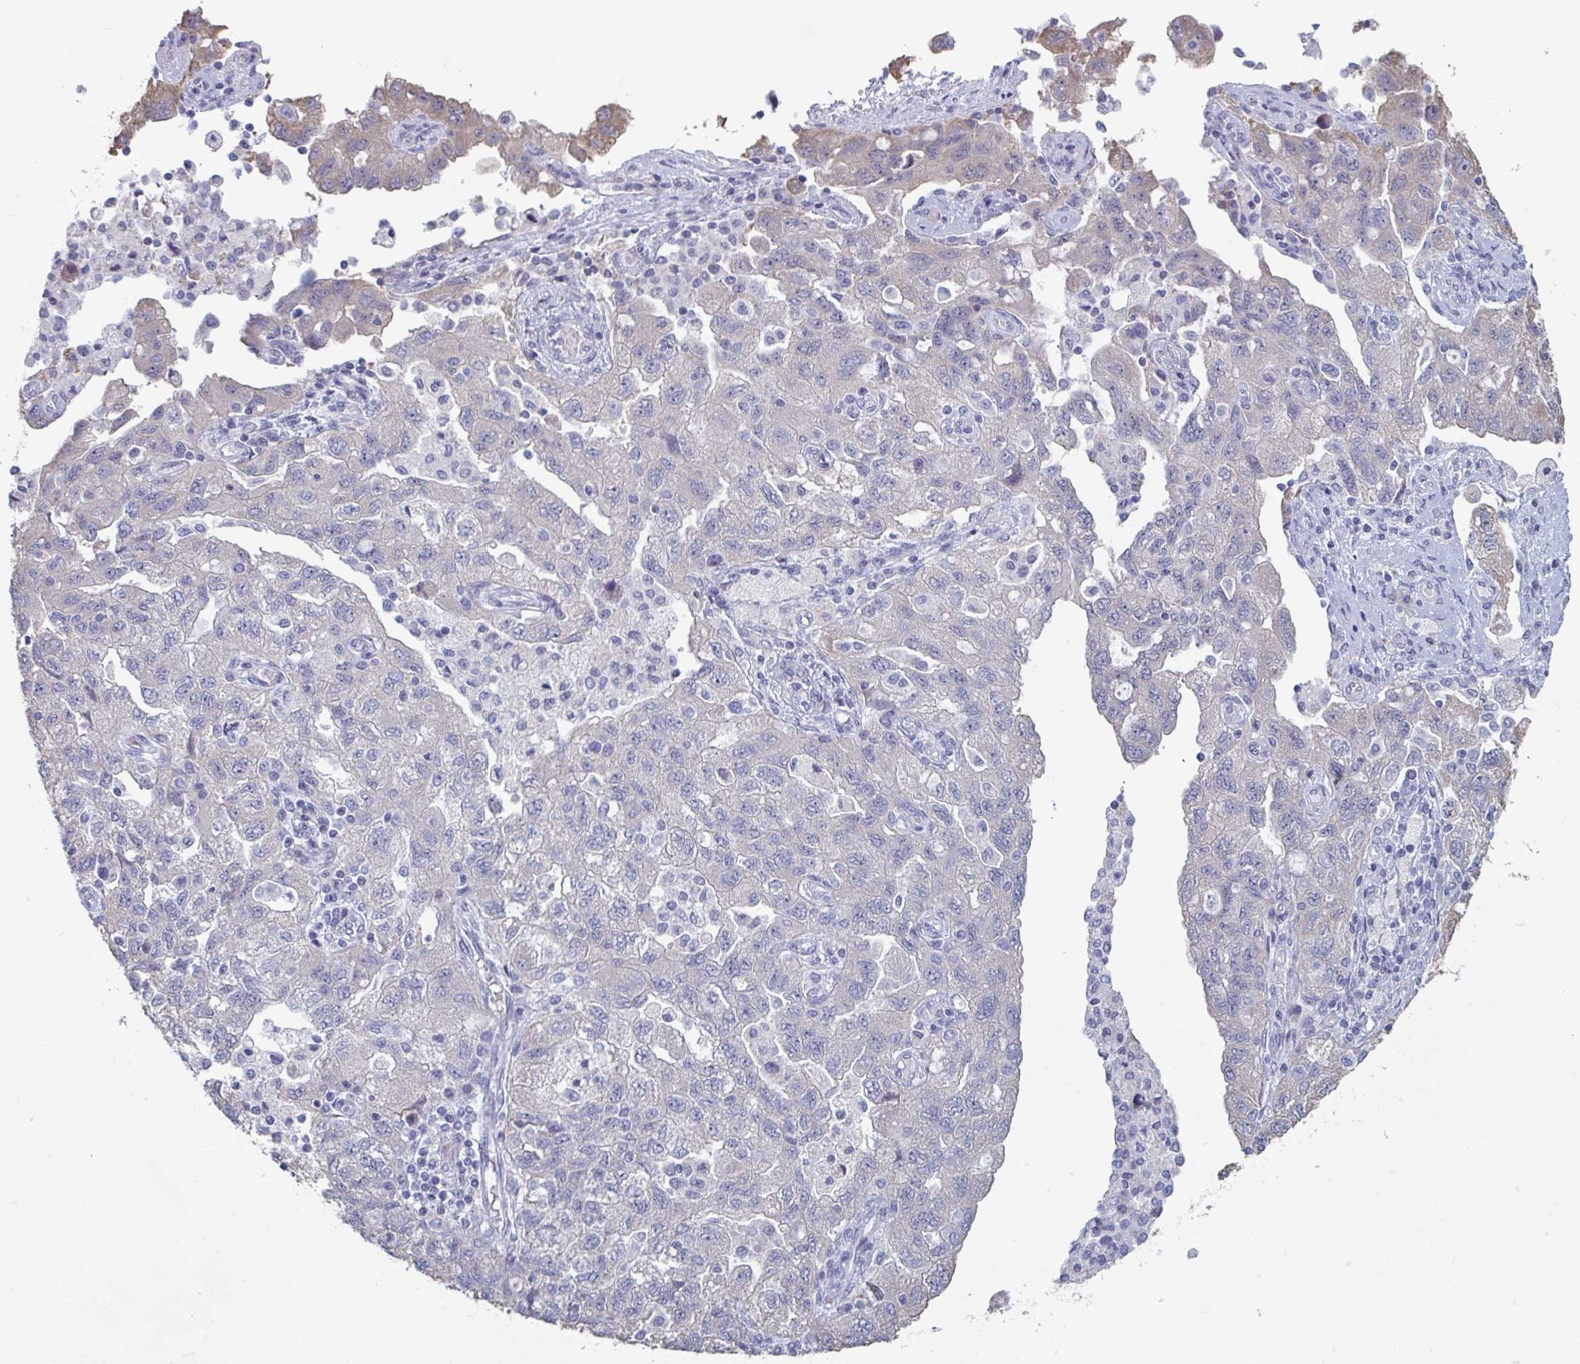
{"staining": {"intensity": "negative", "quantity": "none", "location": "none"}, "tissue": "ovarian cancer", "cell_type": "Tumor cells", "image_type": "cancer", "snomed": [{"axis": "morphology", "description": "Carcinoma, NOS"}, {"axis": "morphology", "description": "Cystadenocarcinoma, serous, NOS"}, {"axis": "topography", "description": "Ovary"}], "caption": "Human carcinoma (ovarian) stained for a protein using immunohistochemistry (IHC) displays no staining in tumor cells.", "gene": "FOXA1", "patient": {"sex": "female", "age": 69}}